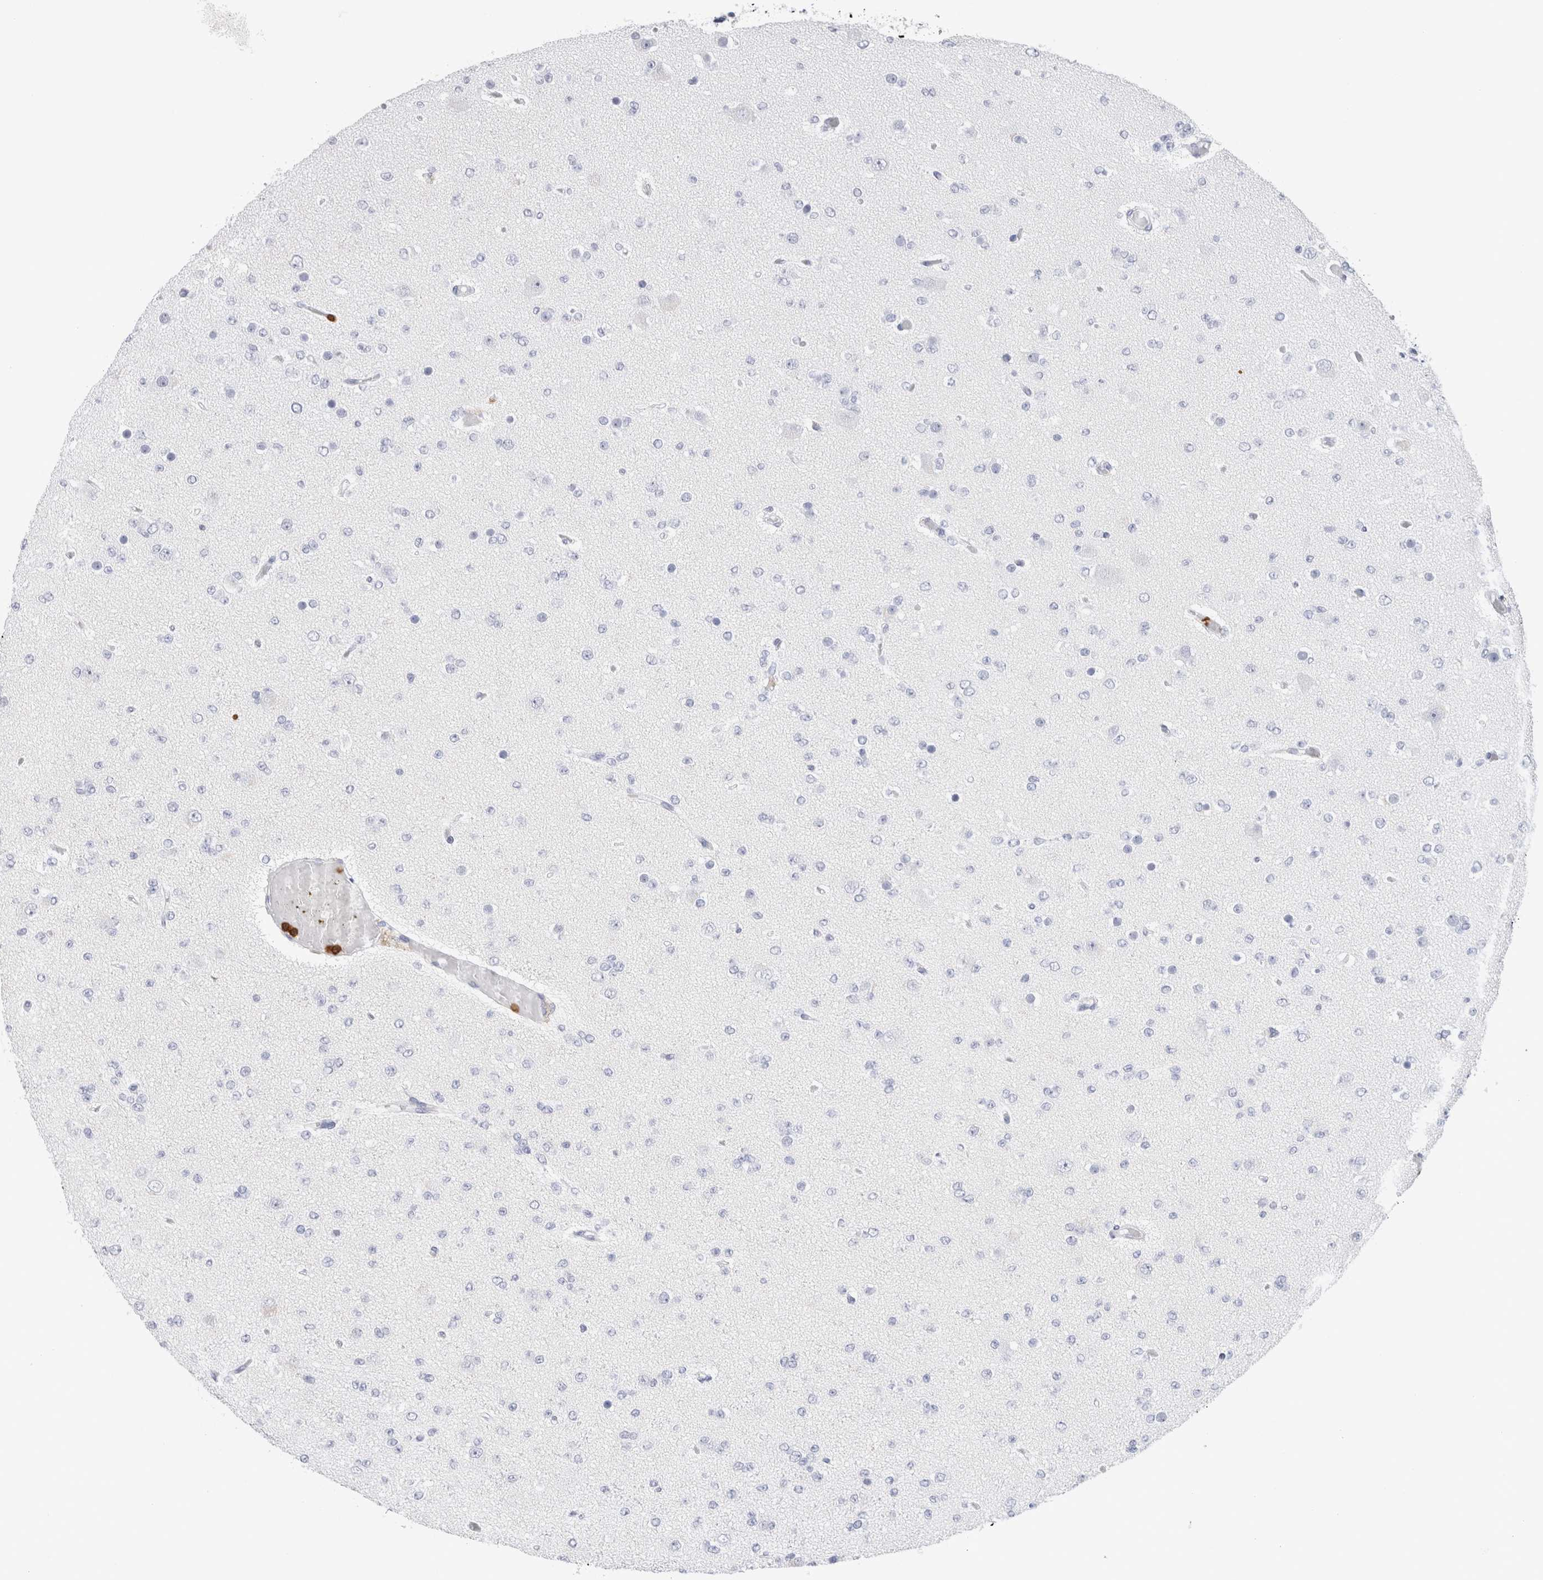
{"staining": {"intensity": "negative", "quantity": "none", "location": "none"}, "tissue": "glioma", "cell_type": "Tumor cells", "image_type": "cancer", "snomed": [{"axis": "morphology", "description": "Glioma, malignant, Low grade"}, {"axis": "topography", "description": "Brain"}], "caption": "This is a photomicrograph of immunohistochemistry (IHC) staining of glioma, which shows no positivity in tumor cells.", "gene": "SLC10A5", "patient": {"sex": "female", "age": 22}}